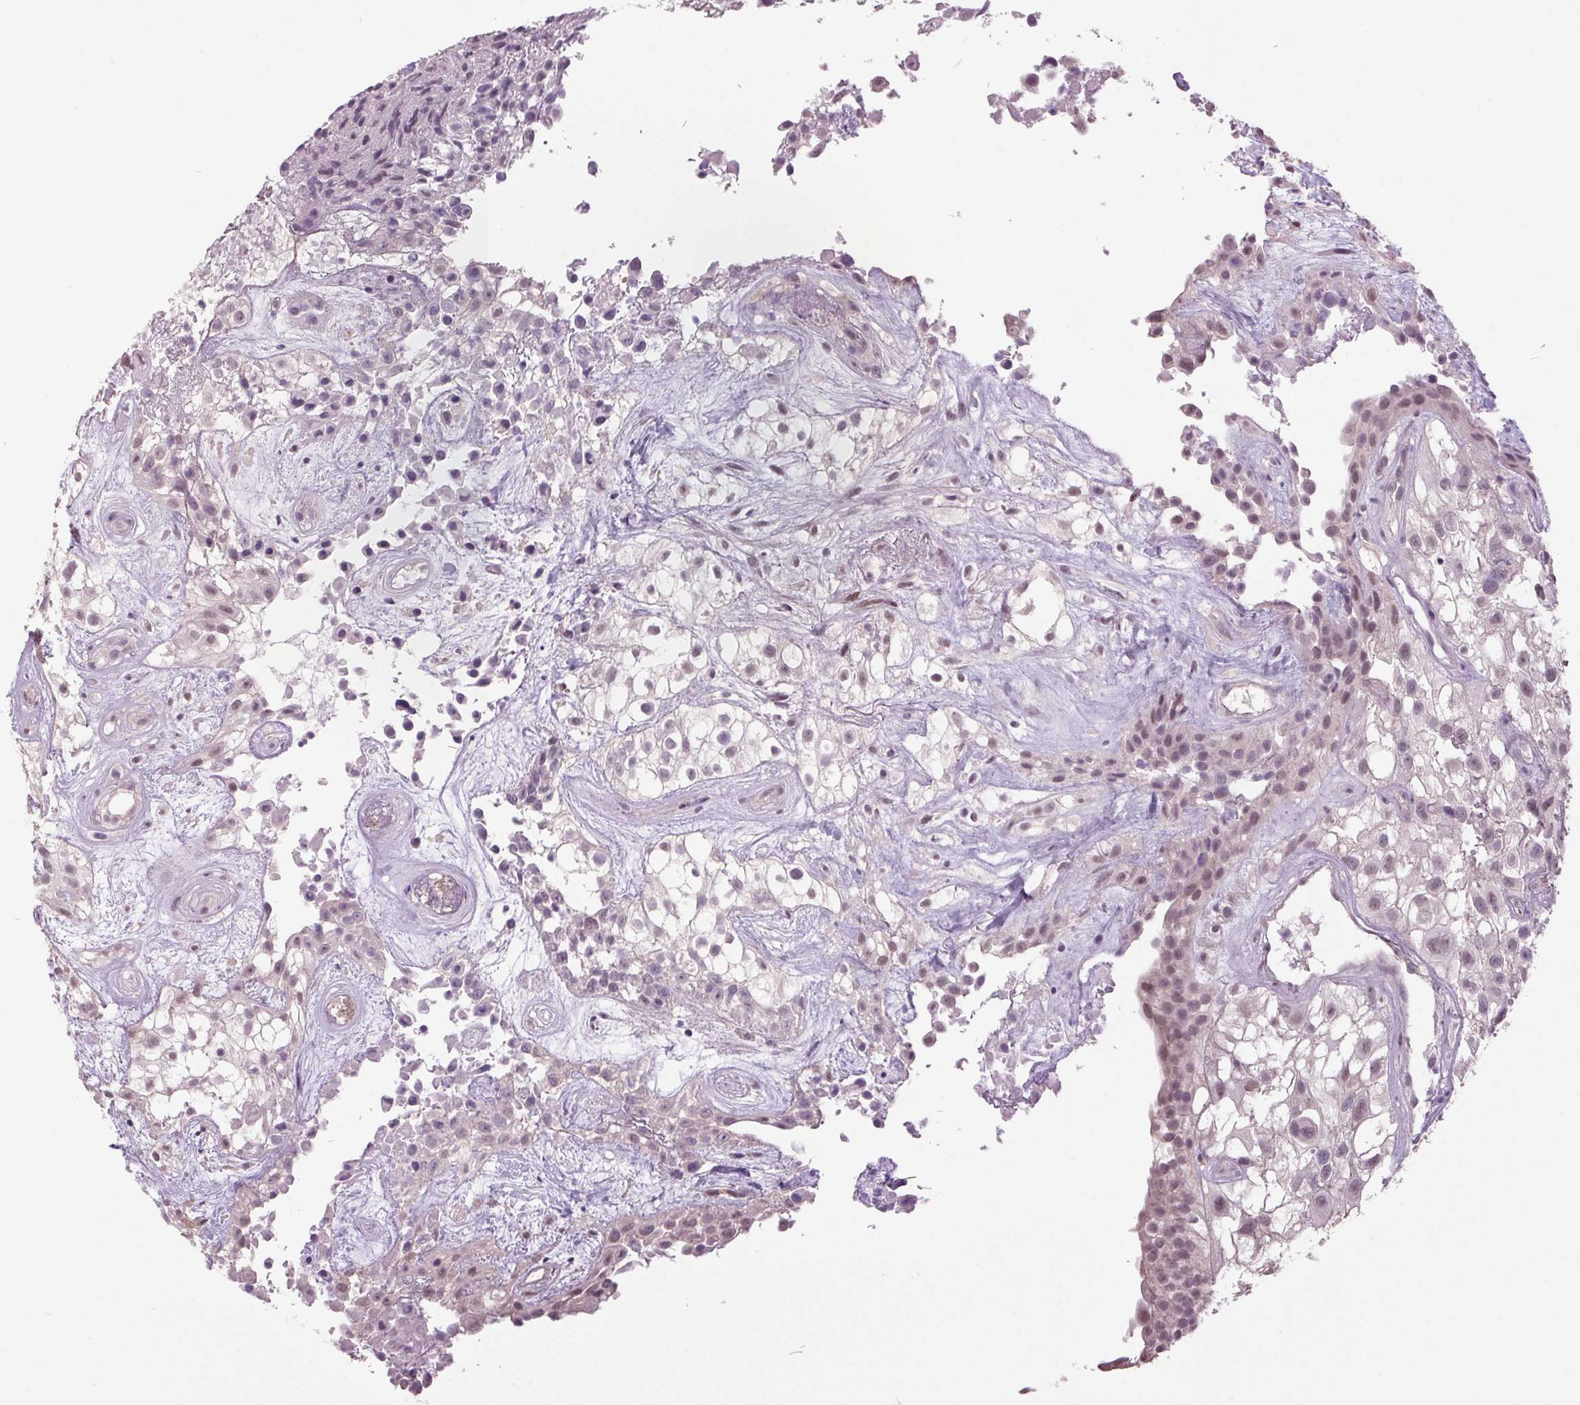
{"staining": {"intensity": "weak", "quantity": "<25%", "location": "nuclear"}, "tissue": "urothelial cancer", "cell_type": "Tumor cells", "image_type": "cancer", "snomed": [{"axis": "morphology", "description": "Urothelial carcinoma, High grade"}, {"axis": "topography", "description": "Urinary bladder"}], "caption": "Immunohistochemical staining of urothelial cancer shows no significant staining in tumor cells.", "gene": "C2orf16", "patient": {"sex": "male", "age": 56}}